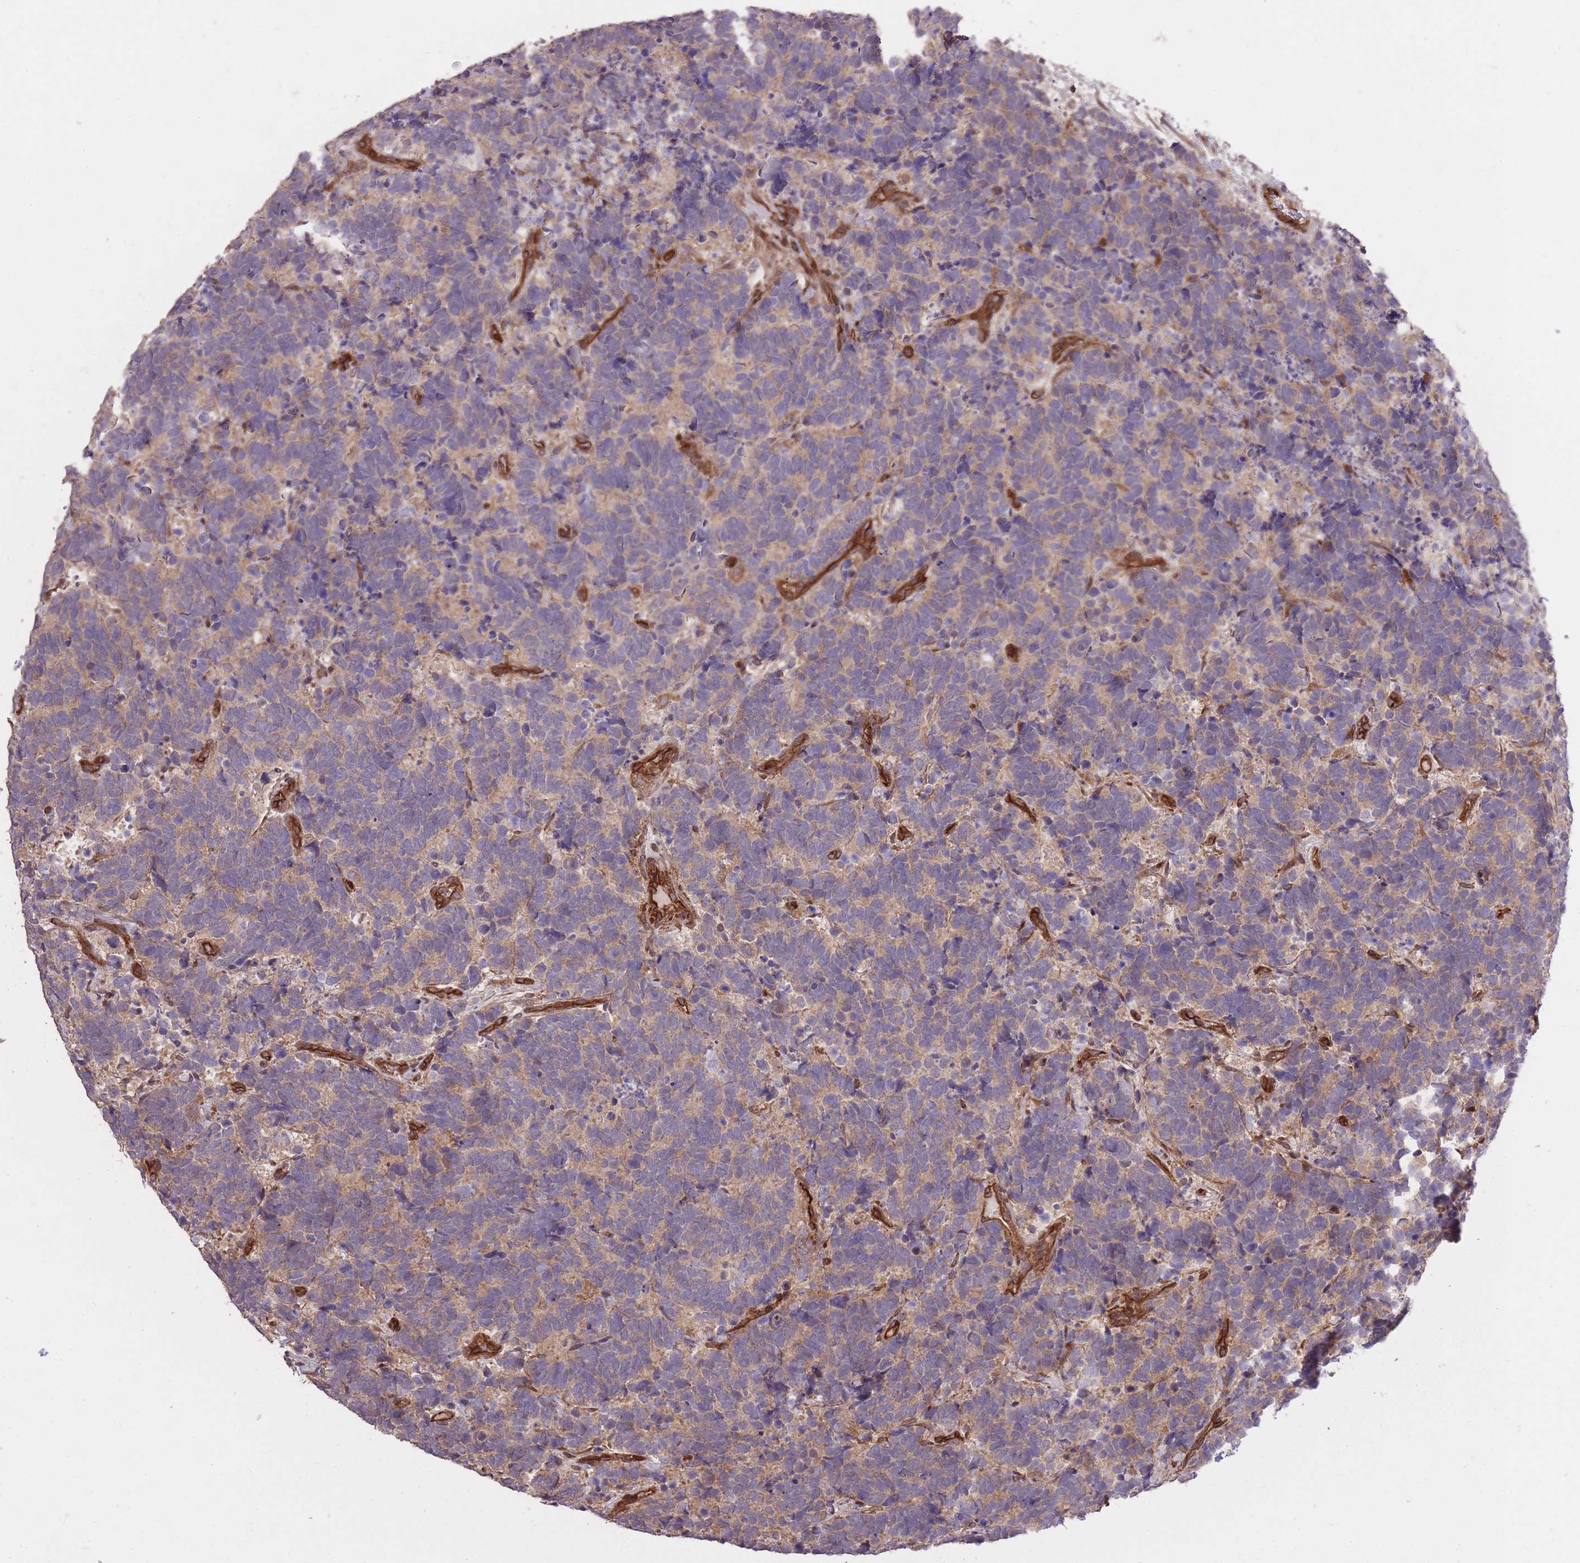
{"staining": {"intensity": "weak", "quantity": "25%-75%", "location": "cytoplasmic/membranous"}, "tissue": "carcinoid", "cell_type": "Tumor cells", "image_type": "cancer", "snomed": [{"axis": "morphology", "description": "Carcinoma, NOS"}, {"axis": "morphology", "description": "Carcinoid, malignant, NOS"}, {"axis": "topography", "description": "Urinary bladder"}], "caption": "Immunohistochemistry histopathology image of human carcinoma stained for a protein (brown), which shows low levels of weak cytoplasmic/membranous positivity in approximately 25%-75% of tumor cells.", "gene": "PLD1", "patient": {"sex": "male", "age": 57}}